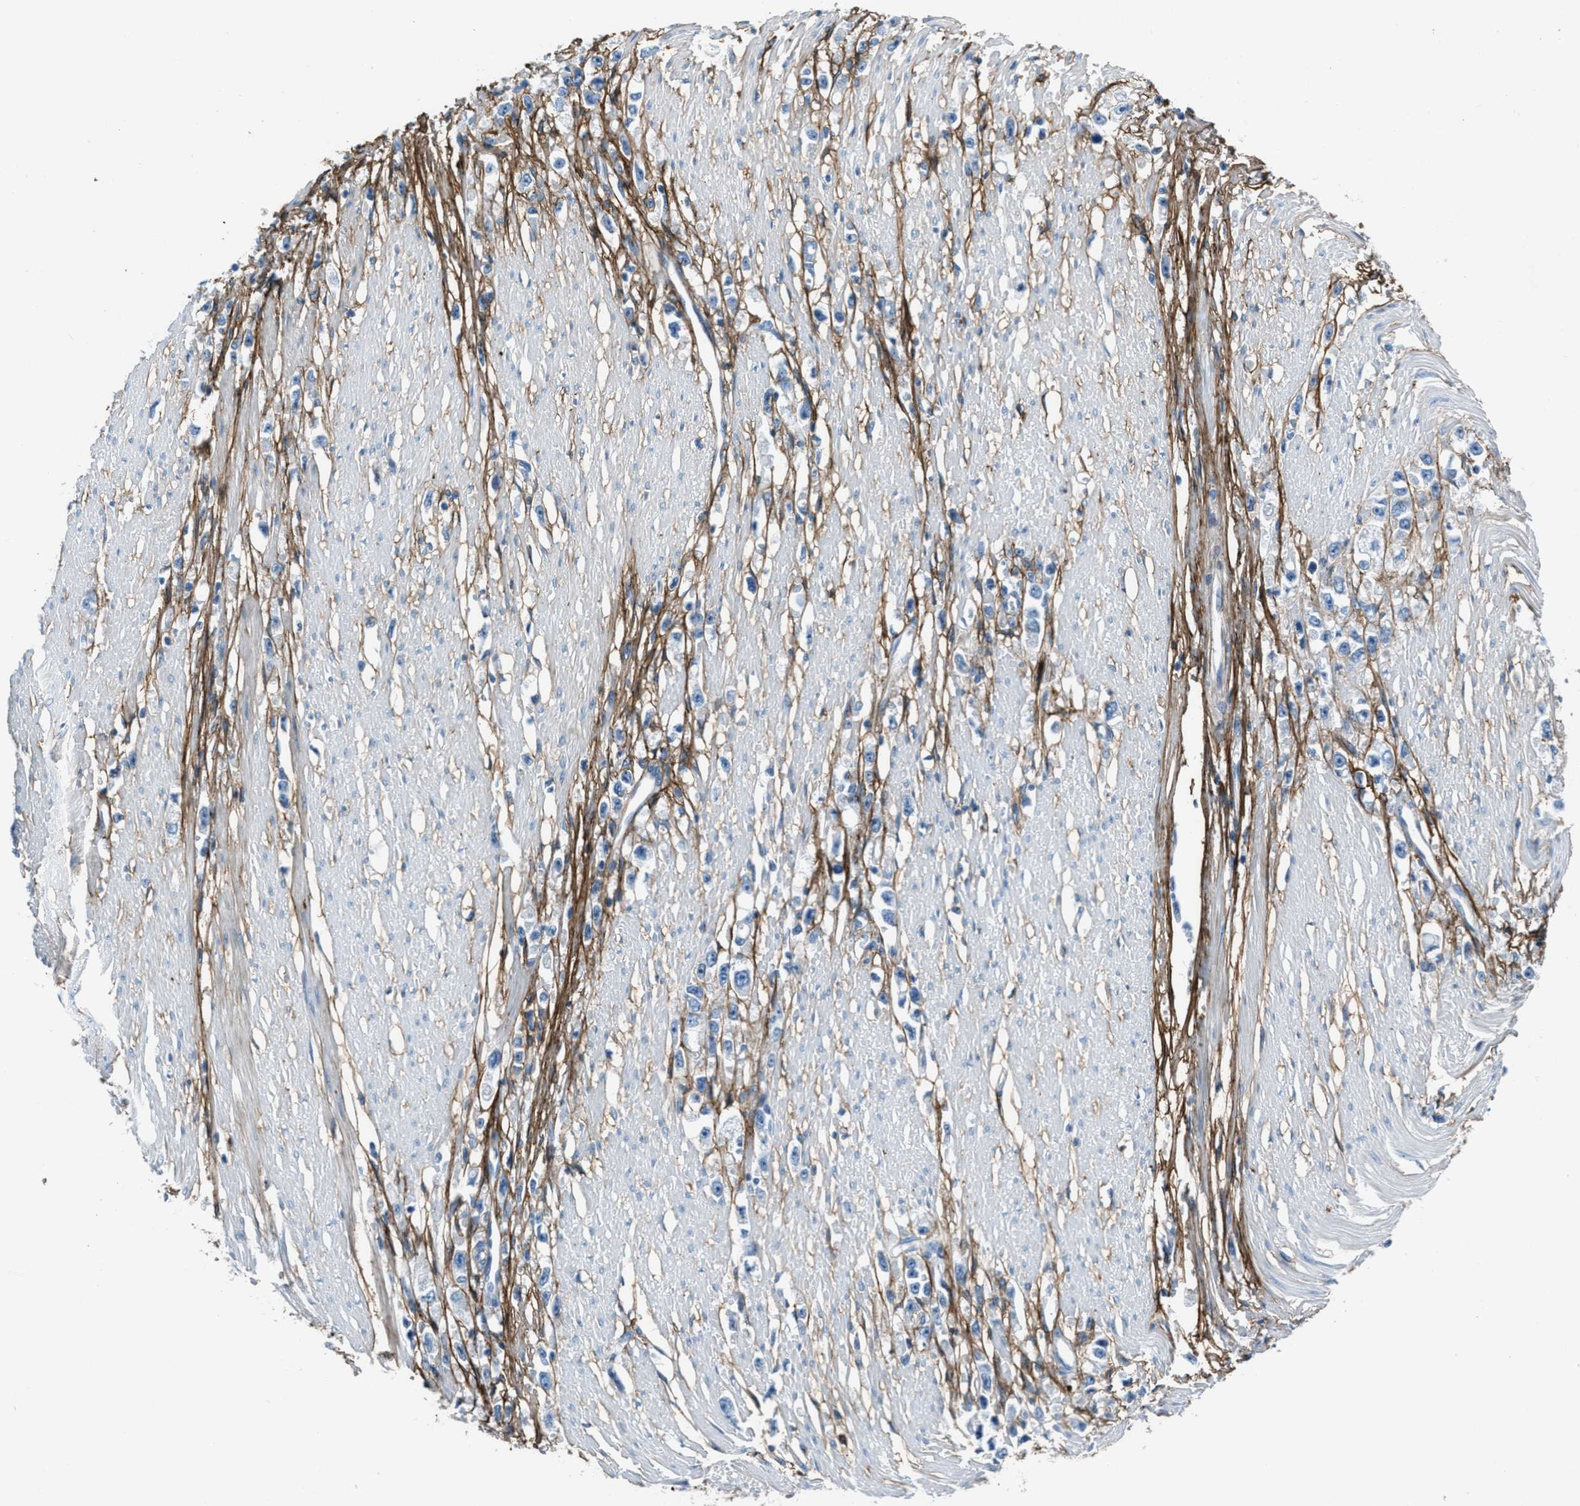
{"staining": {"intensity": "negative", "quantity": "none", "location": "none"}, "tissue": "stomach cancer", "cell_type": "Tumor cells", "image_type": "cancer", "snomed": [{"axis": "morphology", "description": "Adenocarcinoma, NOS"}, {"axis": "topography", "description": "Stomach"}], "caption": "This is an immunohistochemistry (IHC) histopathology image of human stomach cancer (adenocarcinoma). There is no staining in tumor cells.", "gene": "FBN1", "patient": {"sex": "female", "age": 59}}